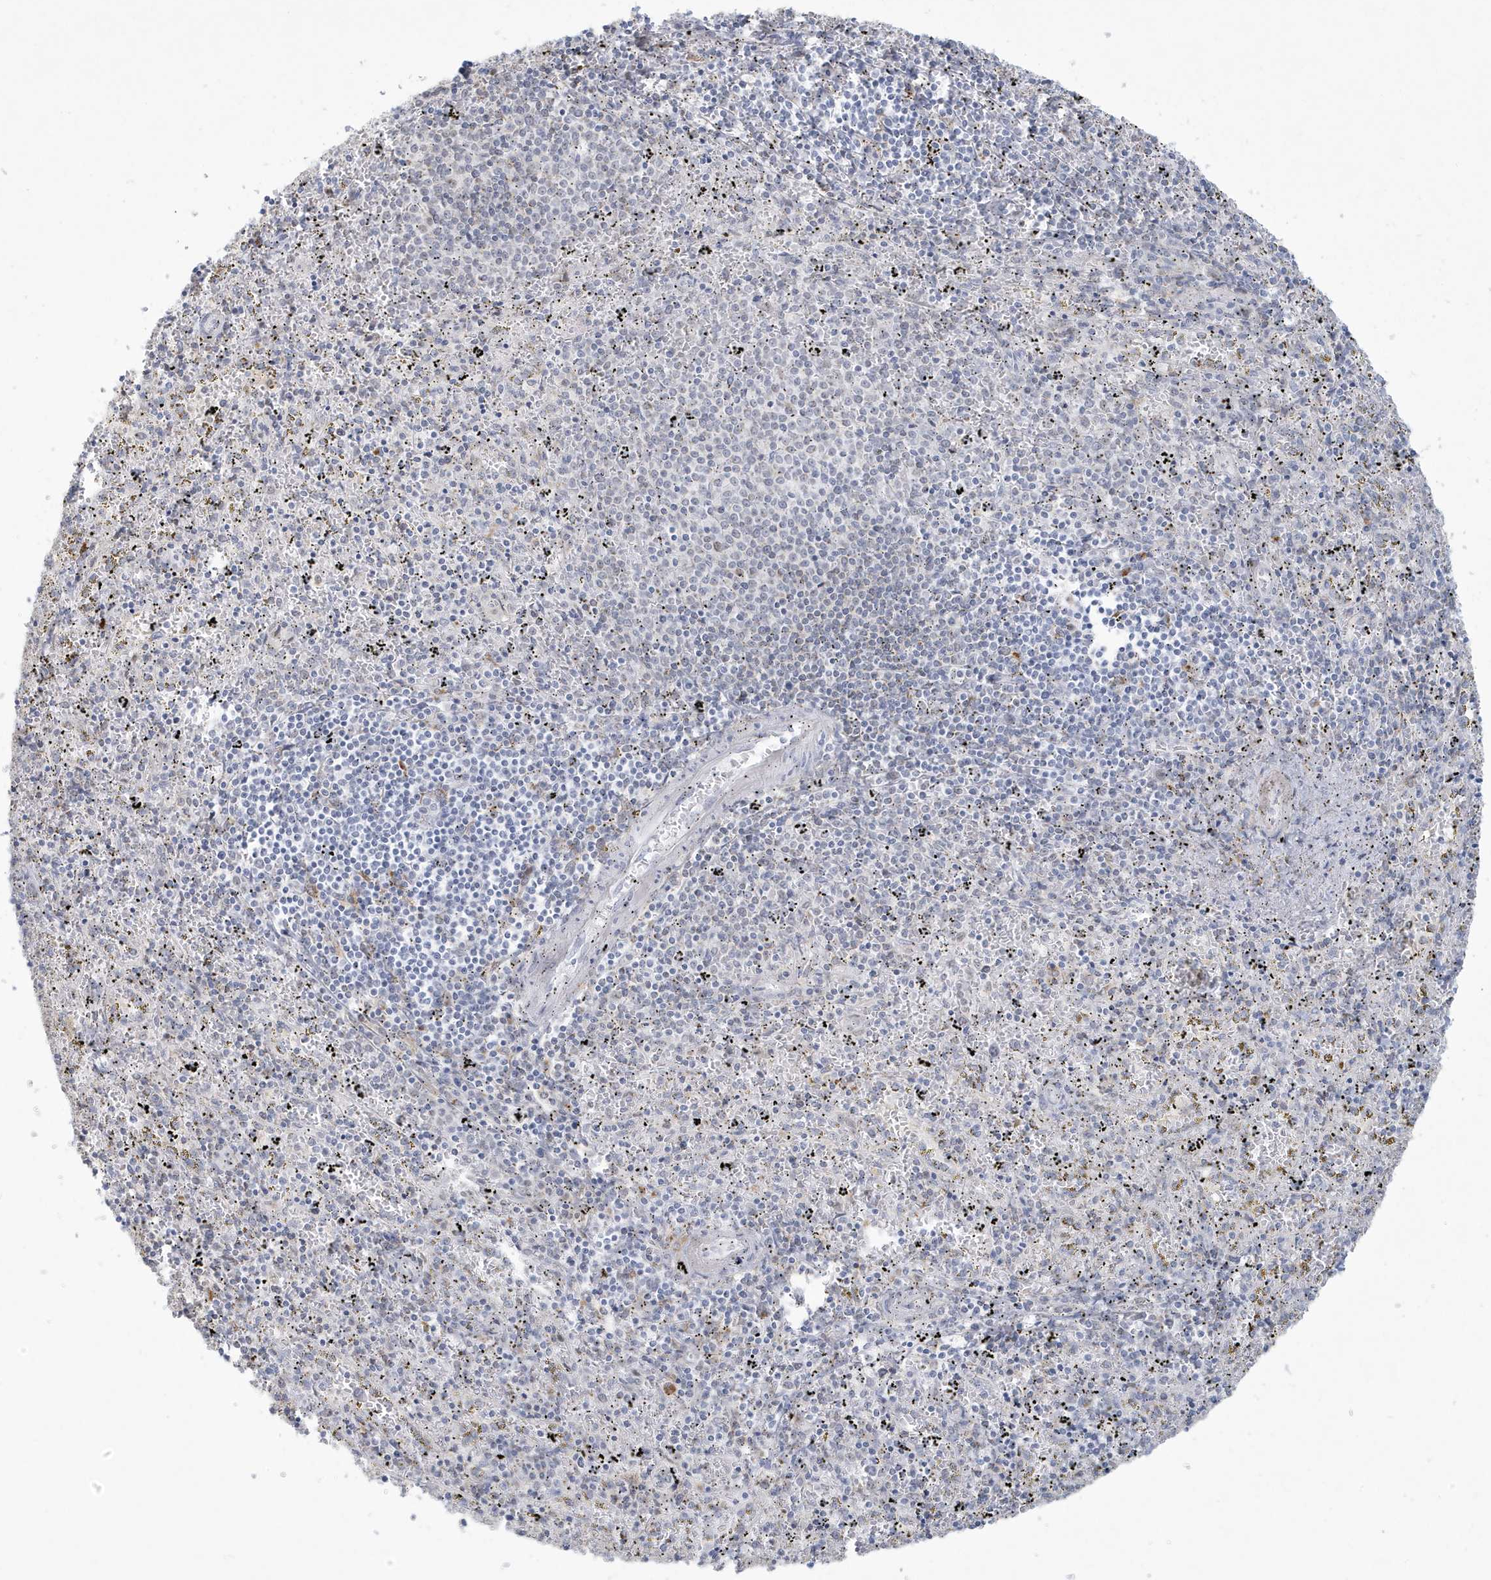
{"staining": {"intensity": "strong", "quantity": "<25%", "location": "cytoplasmic/membranous"}, "tissue": "spleen", "cell_type": "Cells in red pulp", "image_type": "normal", "snomed": [{"axis": "morphology", "description": "Normal tissue, NOS"}, {"axis": "topography", "description": "Spleen"}], "caption": "Cells in red pulp show strong cytoplasmic/membranous positivity in about <25% of cells in unremarkable spleen.", "gene": "HERC6", "patient": {"sex": "male", "age": 11}}